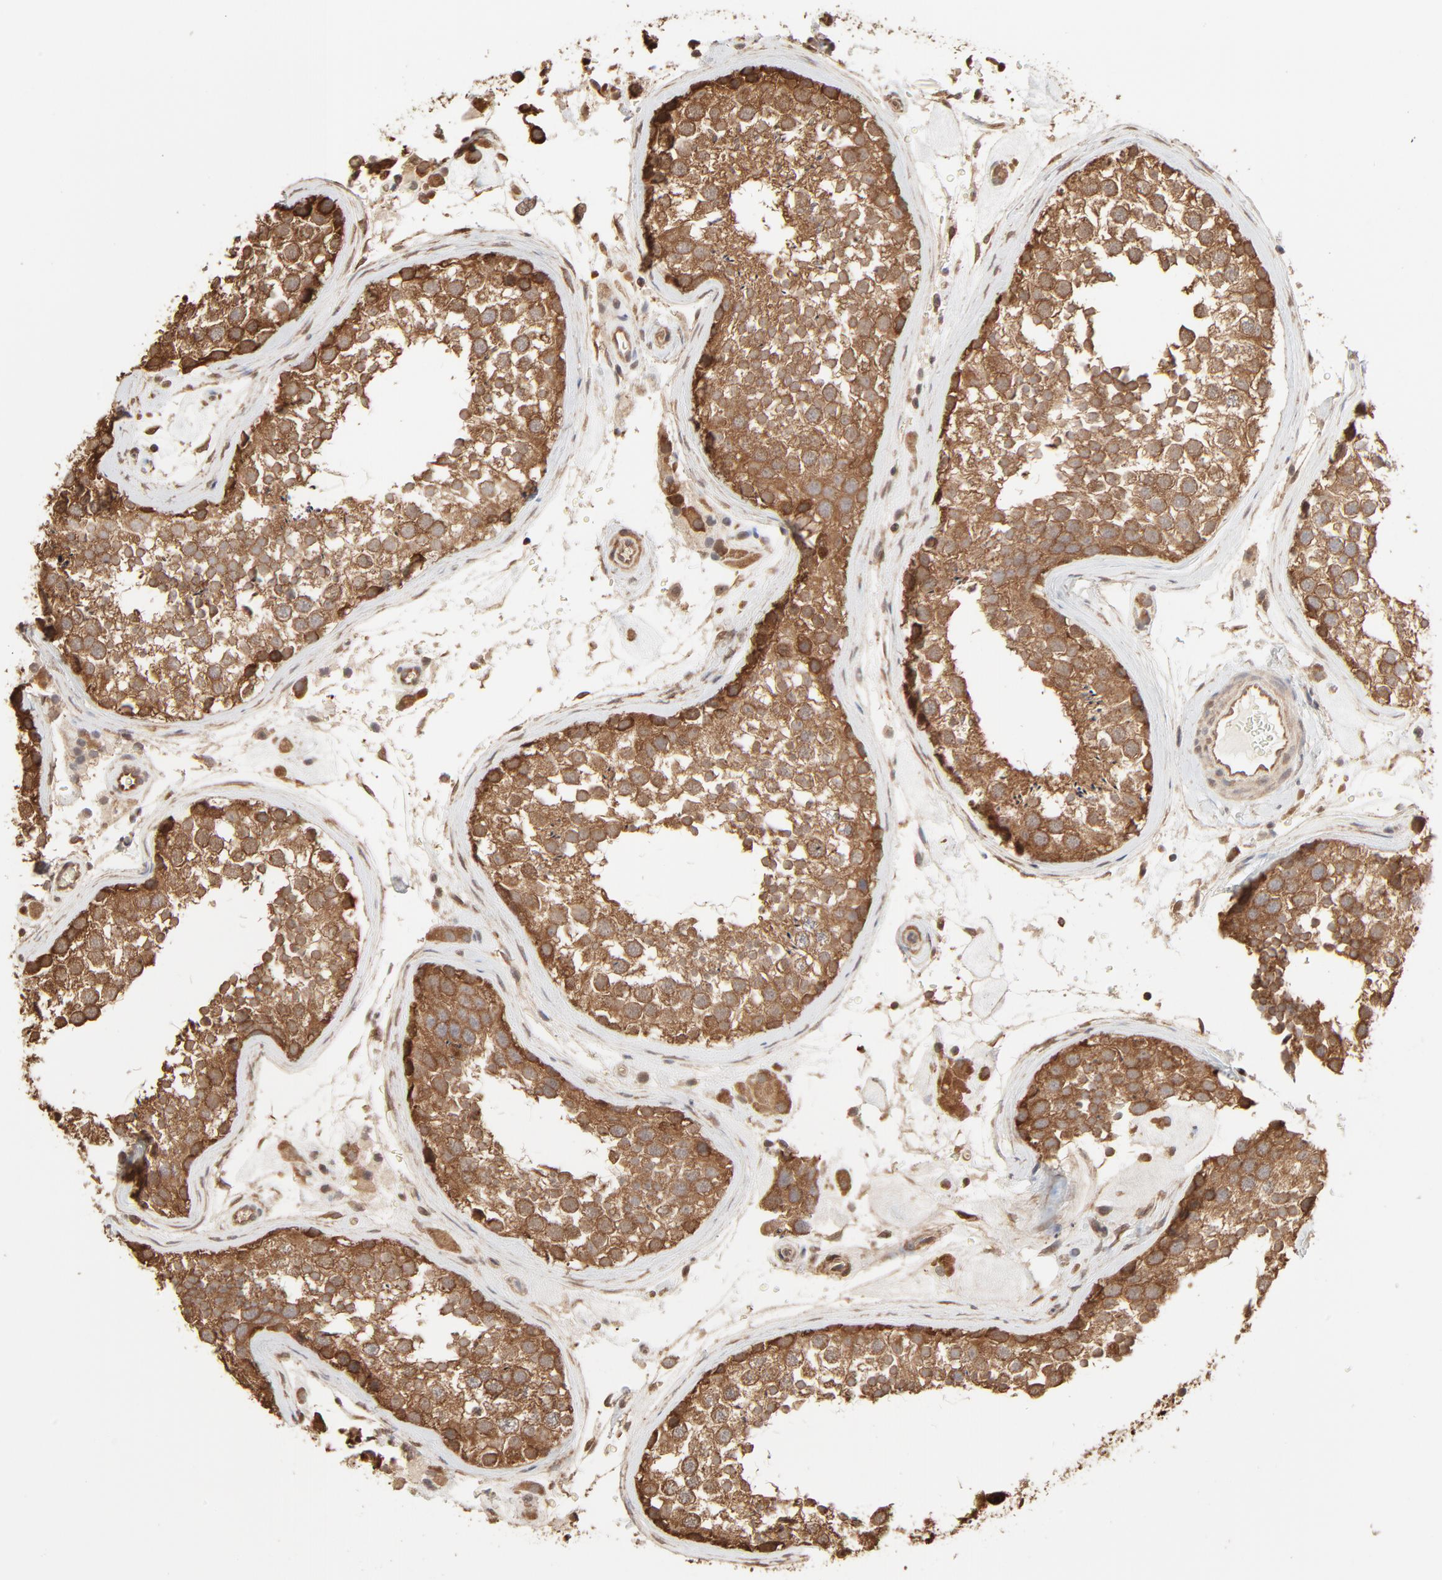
{"staining": {"intensity": "moderate", "quantity": ">75%", "location": "cytoplasmic/membranous"}, "tissue": "testis", "cell_type": "Cells in seminiferous ducts", "image_type": "normal", "snomed": [{"axis": "morphology", "description": "Normal tissue, NOS"}, {"axis": "topography", "description": "Testis"}], "caption": "Benign testis shows moderate cytoplasmic/membranous expression in about >75% of cells in seminiferous ducts, visualized by immunohistochemistry. Nuclei are stained in blue.", "gene": "PPP2CA", "patient": {"sex": "male", "age": 46}}